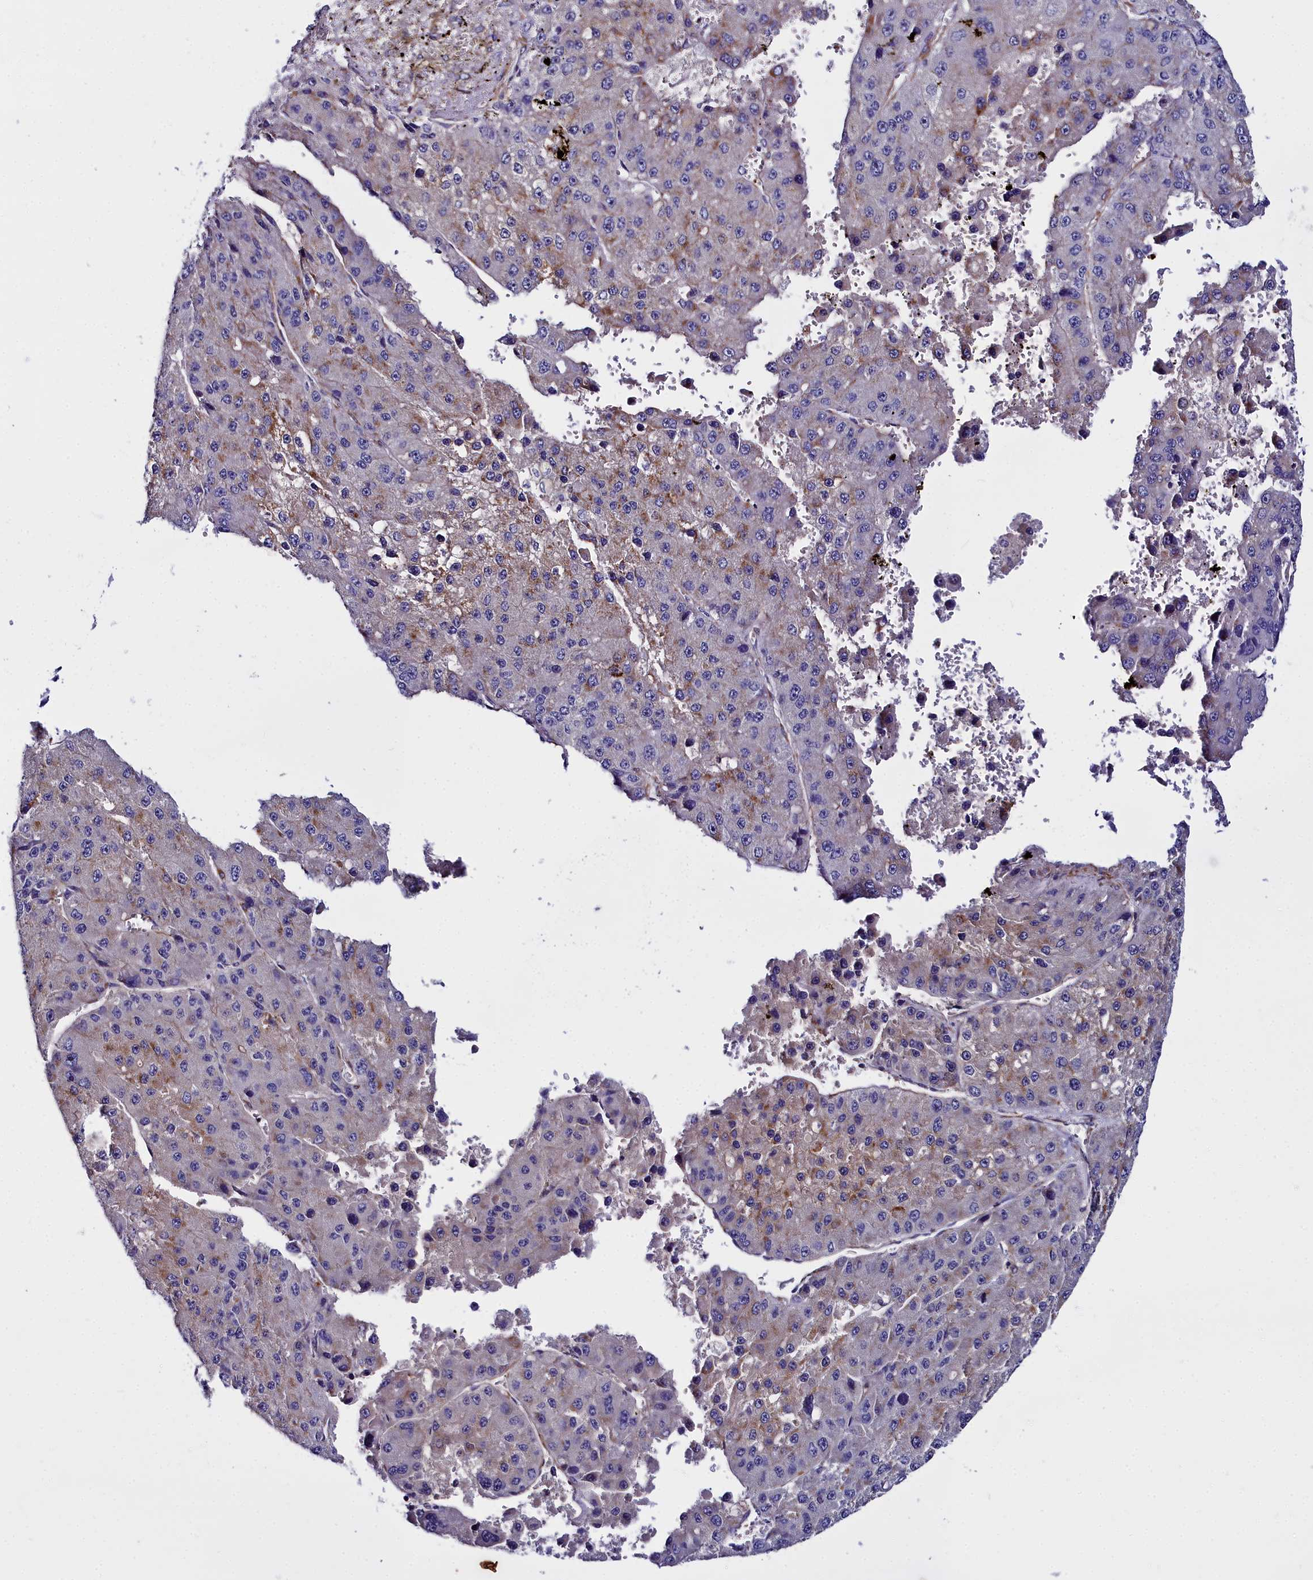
{"staining": {"intensity": "moderate", "quantity": "<25%", "location": "cytoplasmic/membranous"}, "tissue": "liver cancer", "cell_type": "Tumor cells", "image_type": "cancer", "snomed": [{"axis": "morphology", "description": "Carcinoma, Hepatocellular, NOS"}, {"axis": "topography", "description": "Liver"}], "caption": "Hepatocellular carcinoma (liver) stained with immunohistochemistry shows moderate cytoplasmic/membranous staining in about <25% of tumor cells. (DAB = brown stain, brightfield microscopy at high magnification).", "gene": "FADS3", "patient": {"sex": "female", "age": 73}}